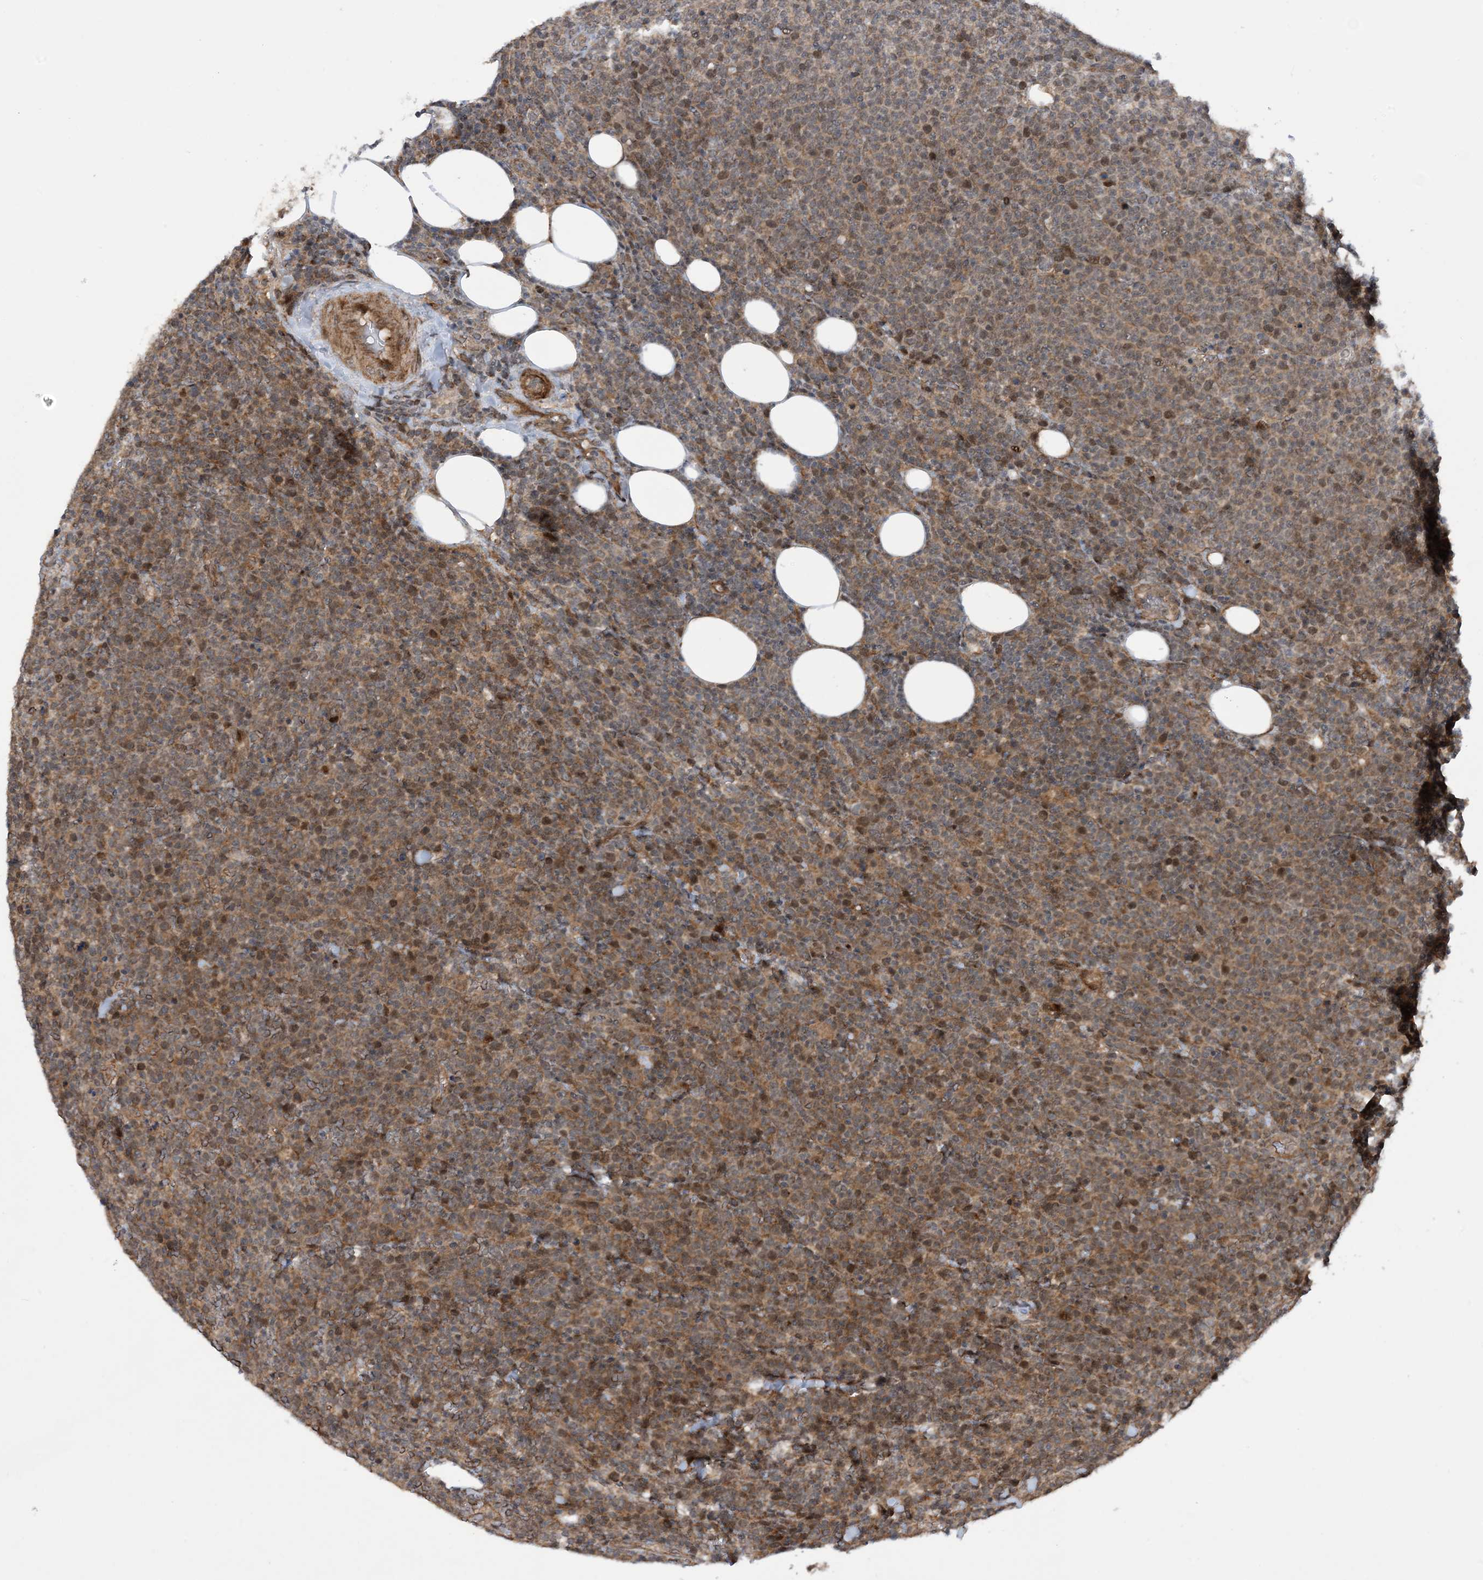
{"staining": {"intensity": "moderate", "quantity": "25%-75%", "location": "cytoplasmic/membranous,nuclear"}, "tissue": "lymphoma", "cell_type": "Tumor cells", "image_type": "cancer", "snomed": [{"axis": "morphology", "description": "Malignant lymphoma, non-Hodgkin's type, High grade"}, {"axis": "topography", "description": "Lymph node"}], "caption": "High-magnification brightfield microscopy of lymphoma stained with DAB (brown) and counterstained with hematoxylin (blue). tumor cells exhibit moderate cytoplasmic/membranous and nuclear positivity is appreciated in approximately25%-75% of cells.", "gene": "HEMK1", "patient": {"sex": "male", "age": 61}}